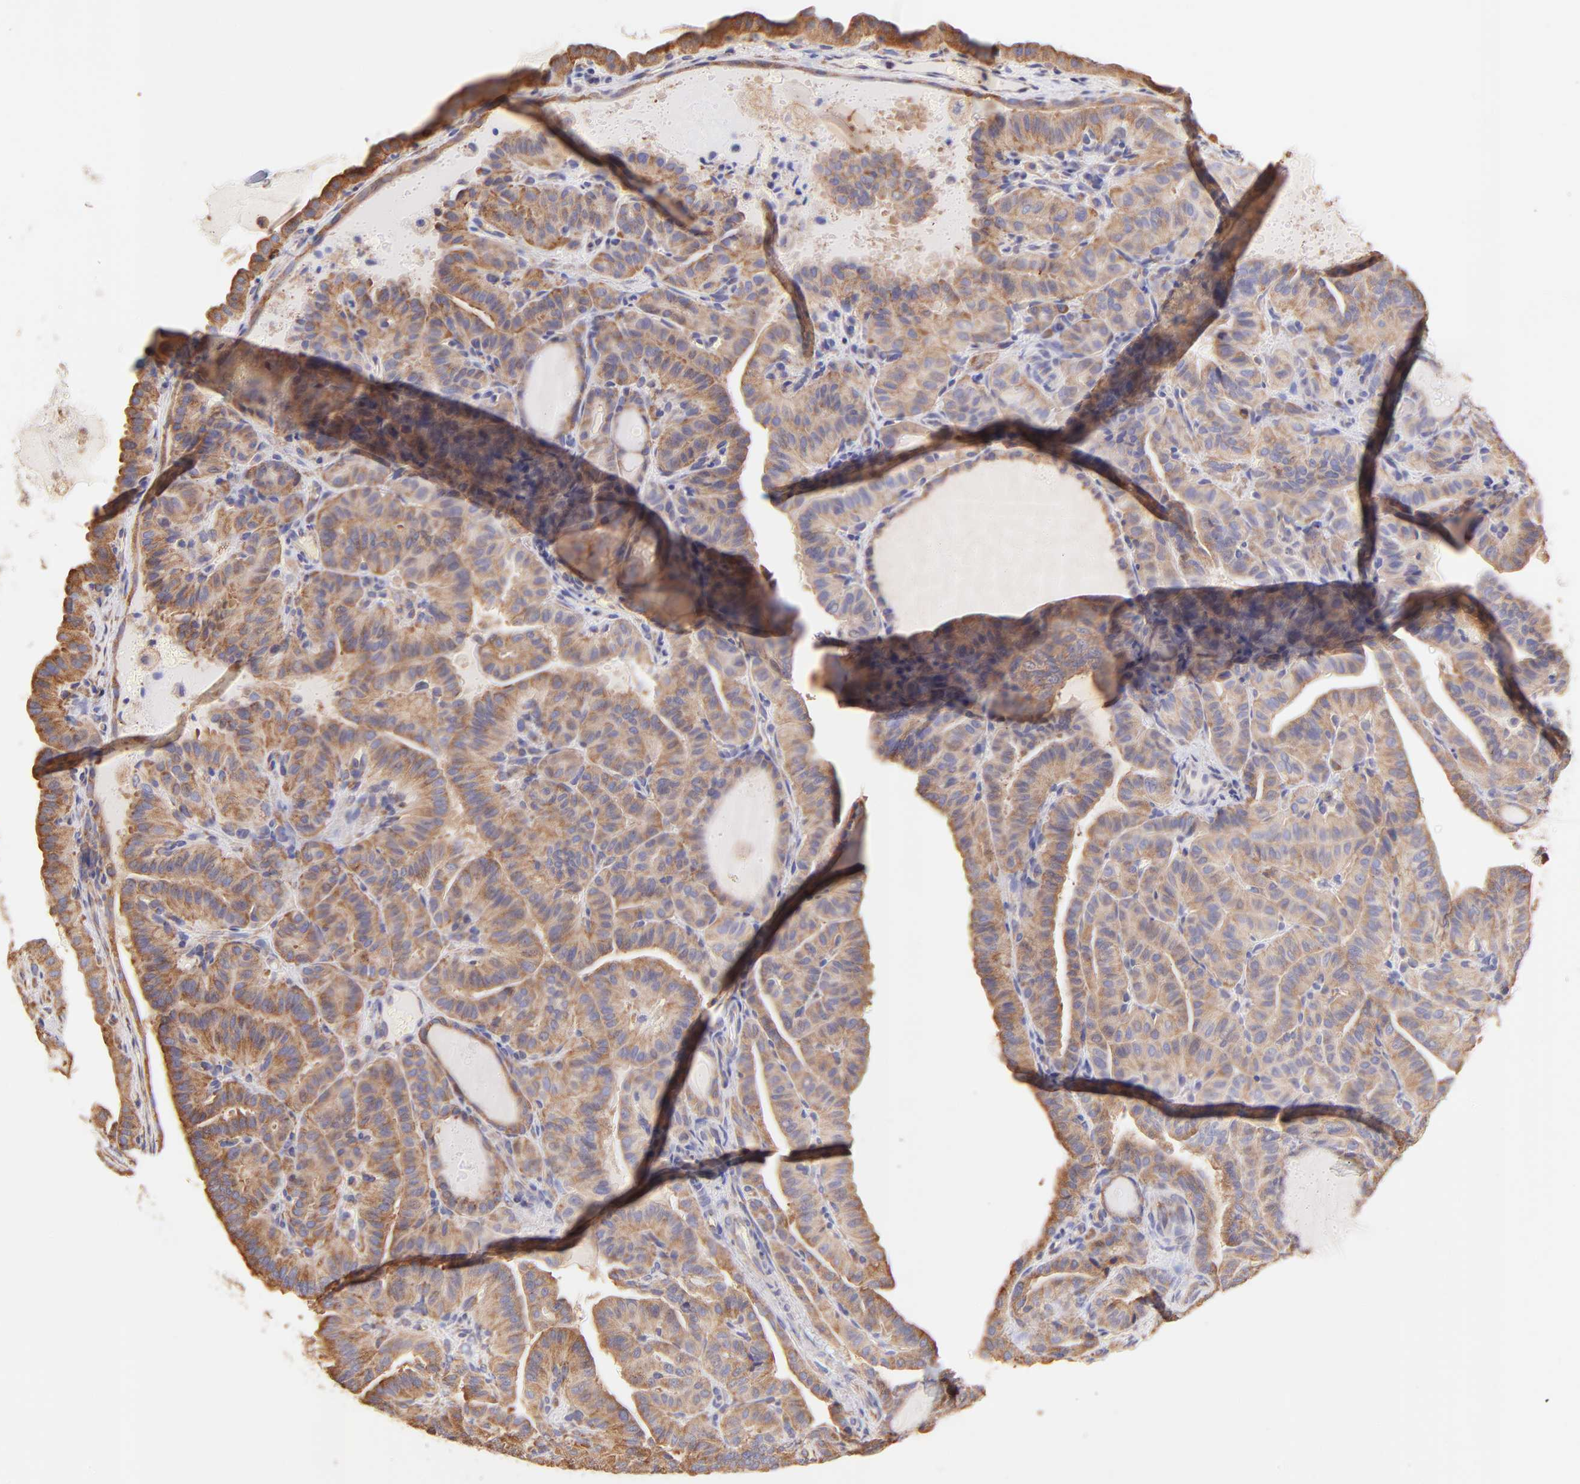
{"staining": {"intensity": "moderate", "quantity": ">75%", "location": "cytoplasmic/membranous"}, "tissue": "thyroid cancer", "cell_type": "Tumor cells", "image_type": "cancer", "snomed": [{"axis": "morphology", "description": "Papillary adenocarcinoma, NOS"}, {"axis": "topography", "description": "Thyroid gland"}], "caption": "Protein expression analysis of human thyroid cancer (papillary adenocarcinoma) reveals moderate cytoplasmic/membranous expression in about >75% of tumor cells. (IHC, brightfield microscopy, high magnification).", "gene": "RPL30", "patient": {"sex": "male", "age": 77}}